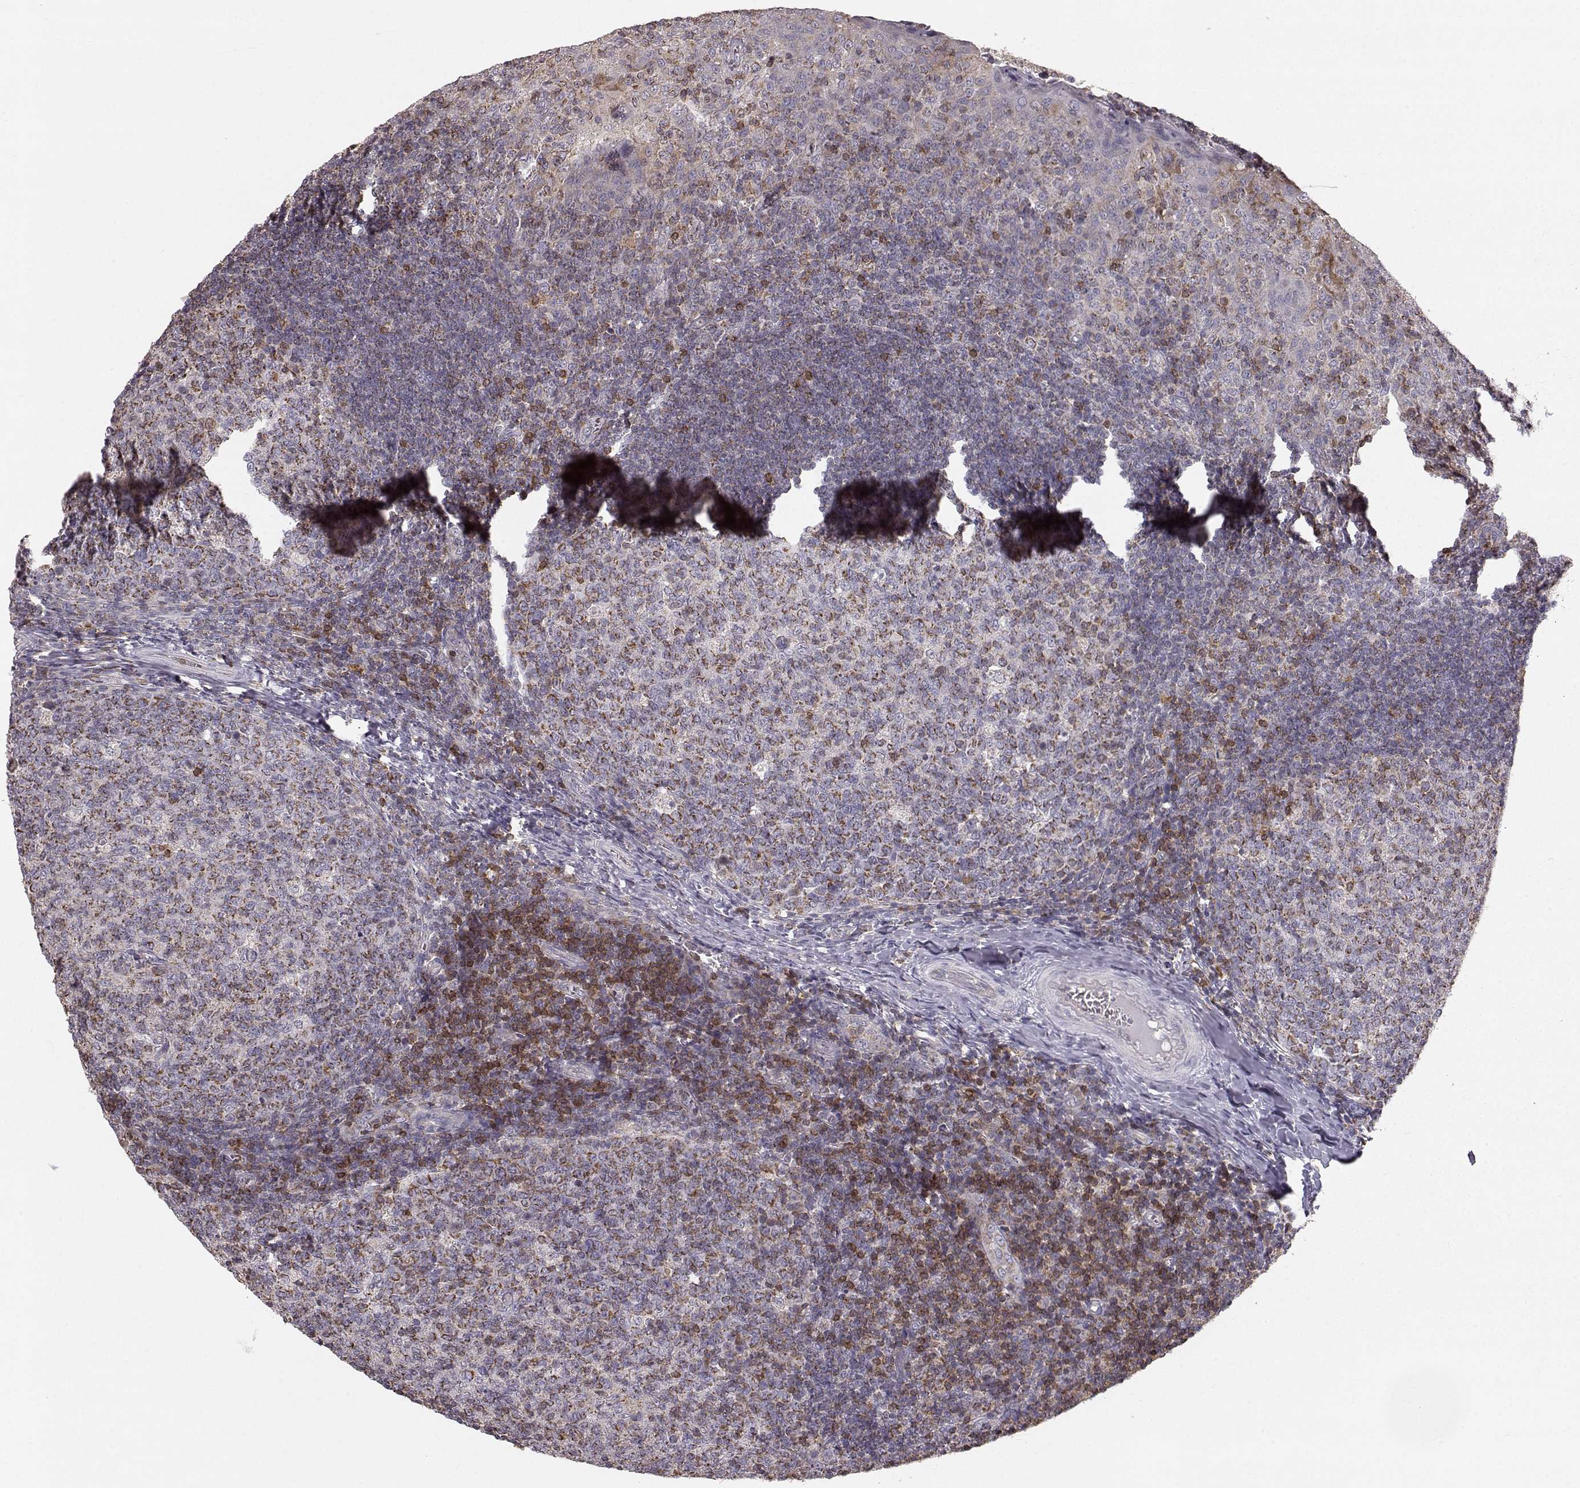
{"staining": {"intensity": "strong", "quantity": ">75%", "location": "cytoplasmic/membranous"}, "tissue": "tonsil", "cell_type": "Germinal center cells", "image_type": "normal", "snomed": [{"axis": "morphology", "description": "Normal tissue, NOS"}, {"axis": "topography", "description": "Tonsil"}], "caption": "About >75% of germinal center cells in normal human tonsil reveal strong cytoplasmic/membranous protein positivity as visualized by brown immunohistochemical staining.", "gene": "GRAP2", "patient": {"sex": "female", "age": 13}}